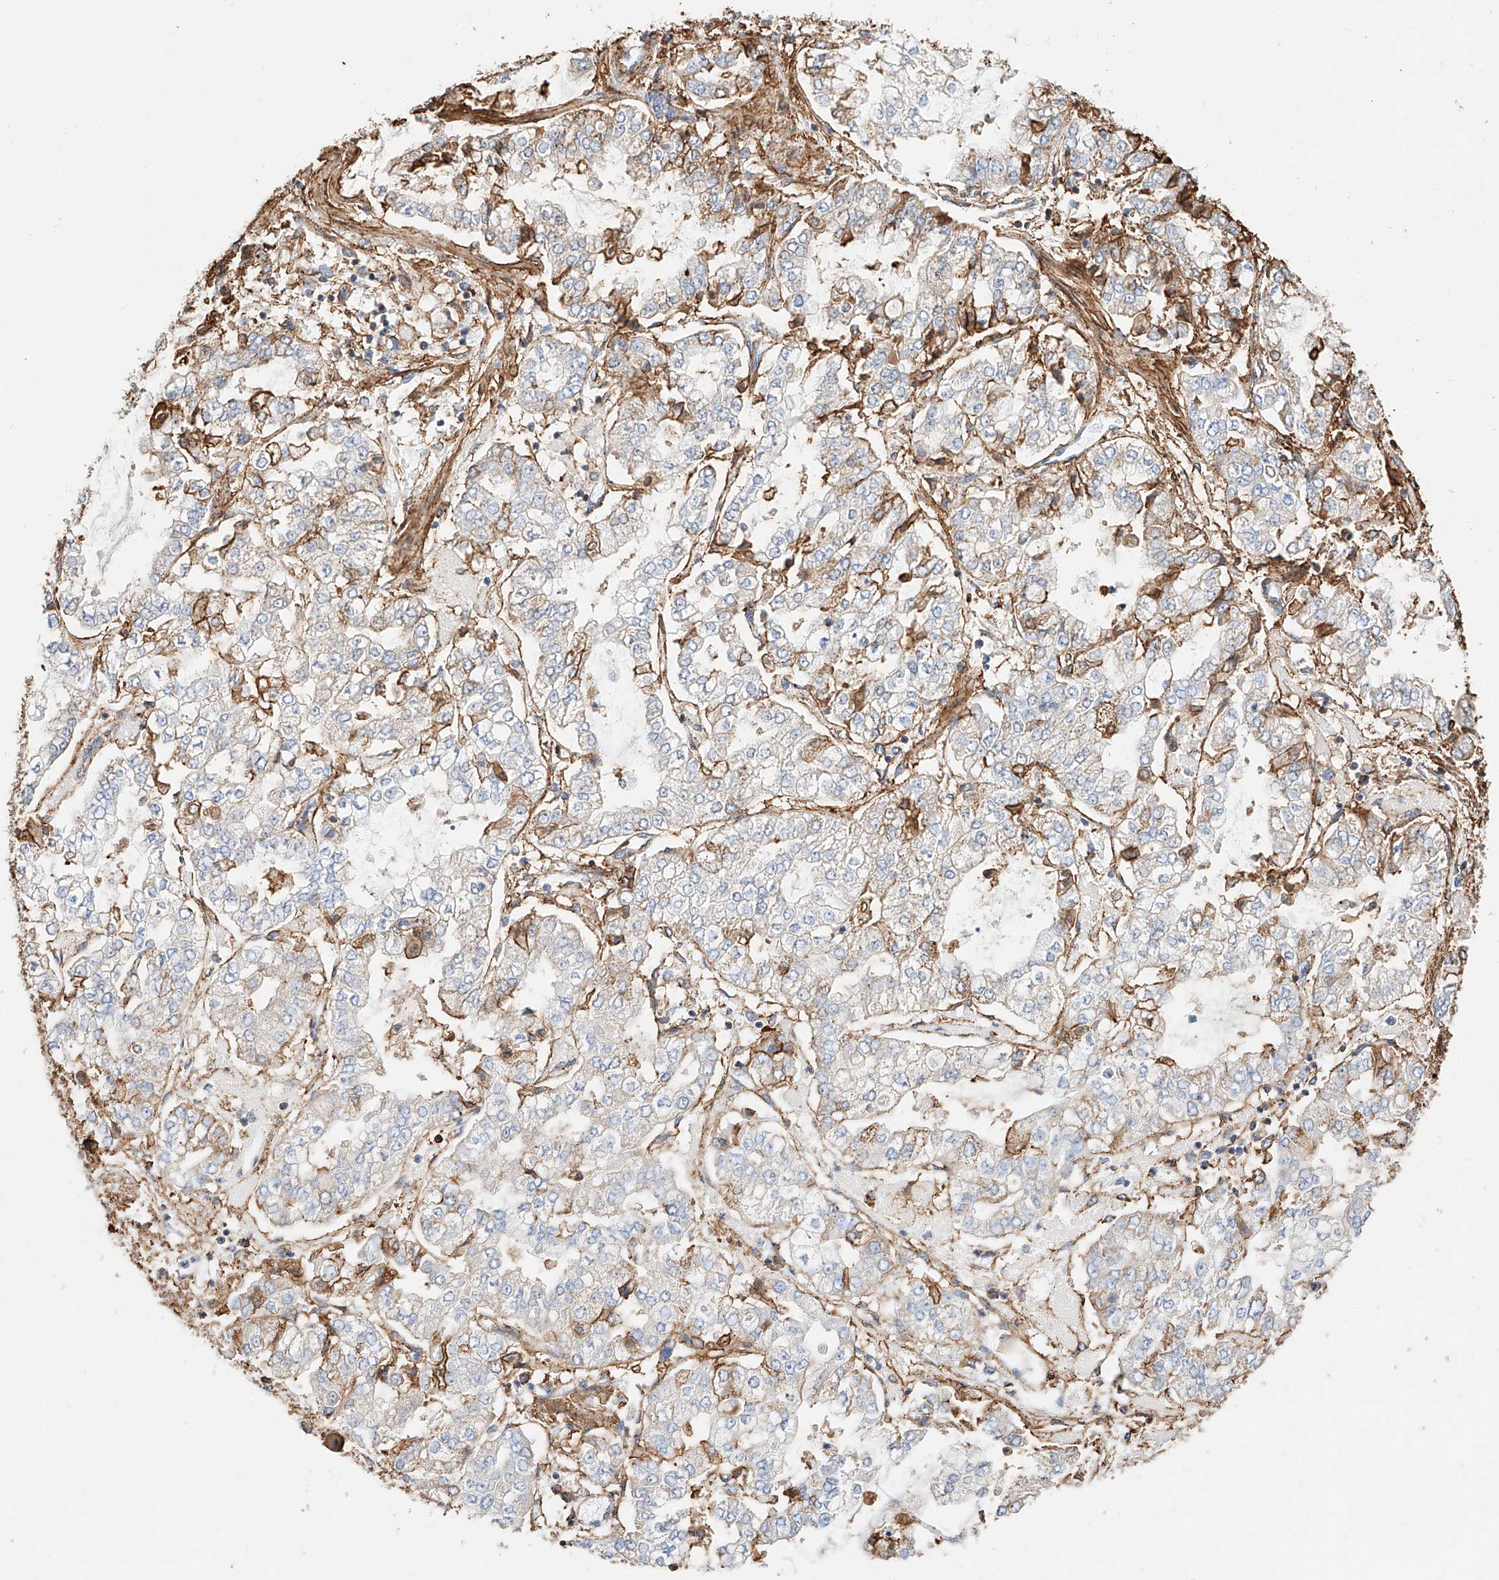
{"staining": {"intensity": "moderate", "quantity": "<25%", "location": "cytoplasmic/membranous"}, "tissue": "stomach cancer", "cell_type": "Tumor cells", "image_type": "cancer", "snomed": [{"axis": "morphology", "description": "Adenocarcinoma, NOS"}, {"axis": "topography", "description": "Stomach"}], "caption": "Human adenocarcinoma (stomach) stained with a brown dye shows moderate cytoplasmic/membranous positive staining in approximately <25% of tumor cells.", "gene": "WFS1", "patient": {"sex": "male", "age": 76}}